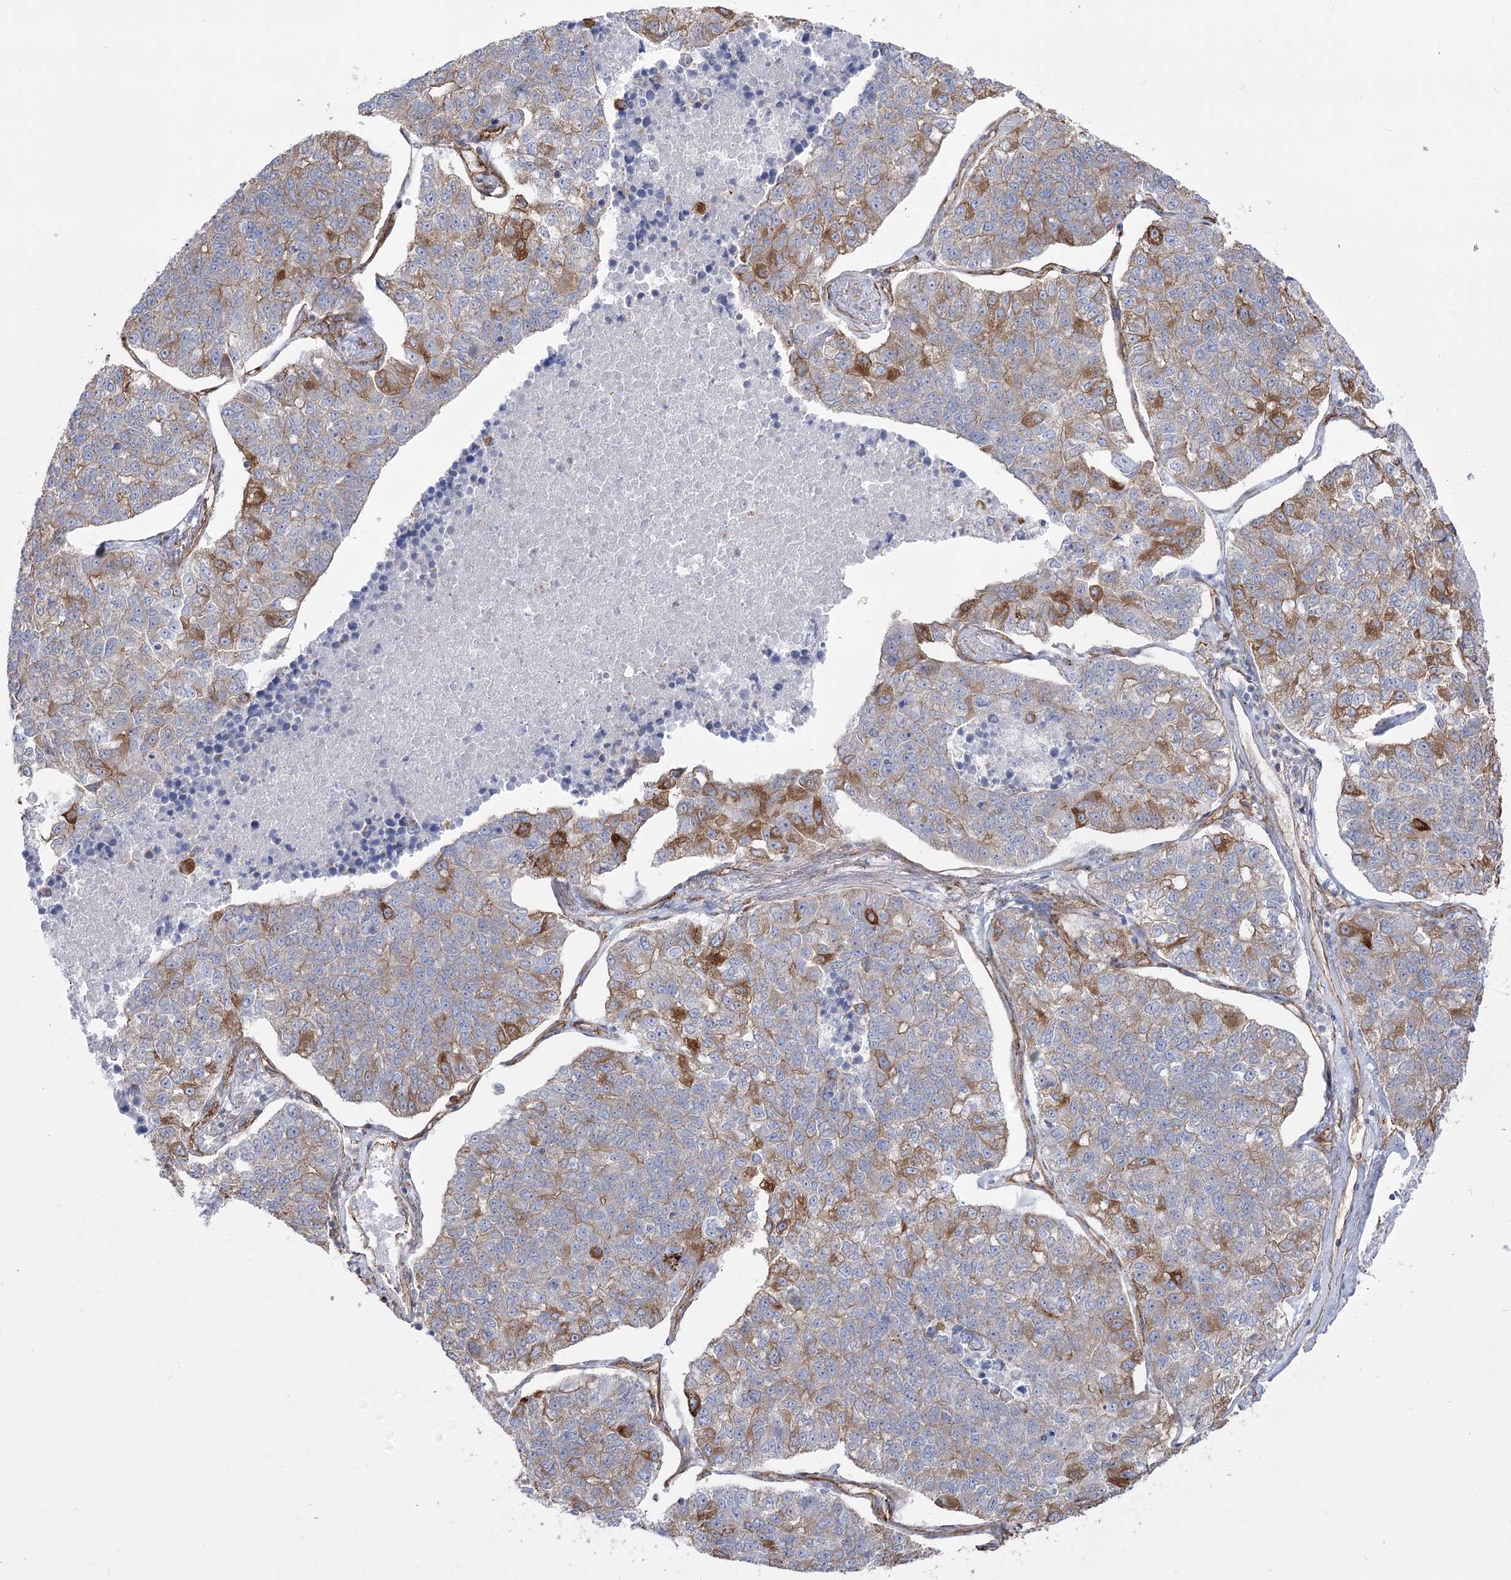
{"staining": {"intensity": "moderate", "quantity": "<25%", "location": "cytoplasmic/membranous"}, "tissue": "lung cancer", "cell_type": "Tumor cells", "image_type": "cancer", "snomed": [{"axis": "morphology", "description": "Adenocarcinoma, NOS"}, {"axis": "topography", "description": "Lung"}], "caption": "A photomicrograph of lung adenocarcinoma stained for a protein demonstrates moderate cytoplasmic/membranous brown staining in tumor cells.", "gene": "PLEKHA5", "patient": {"sex": "male", "age": 49}}